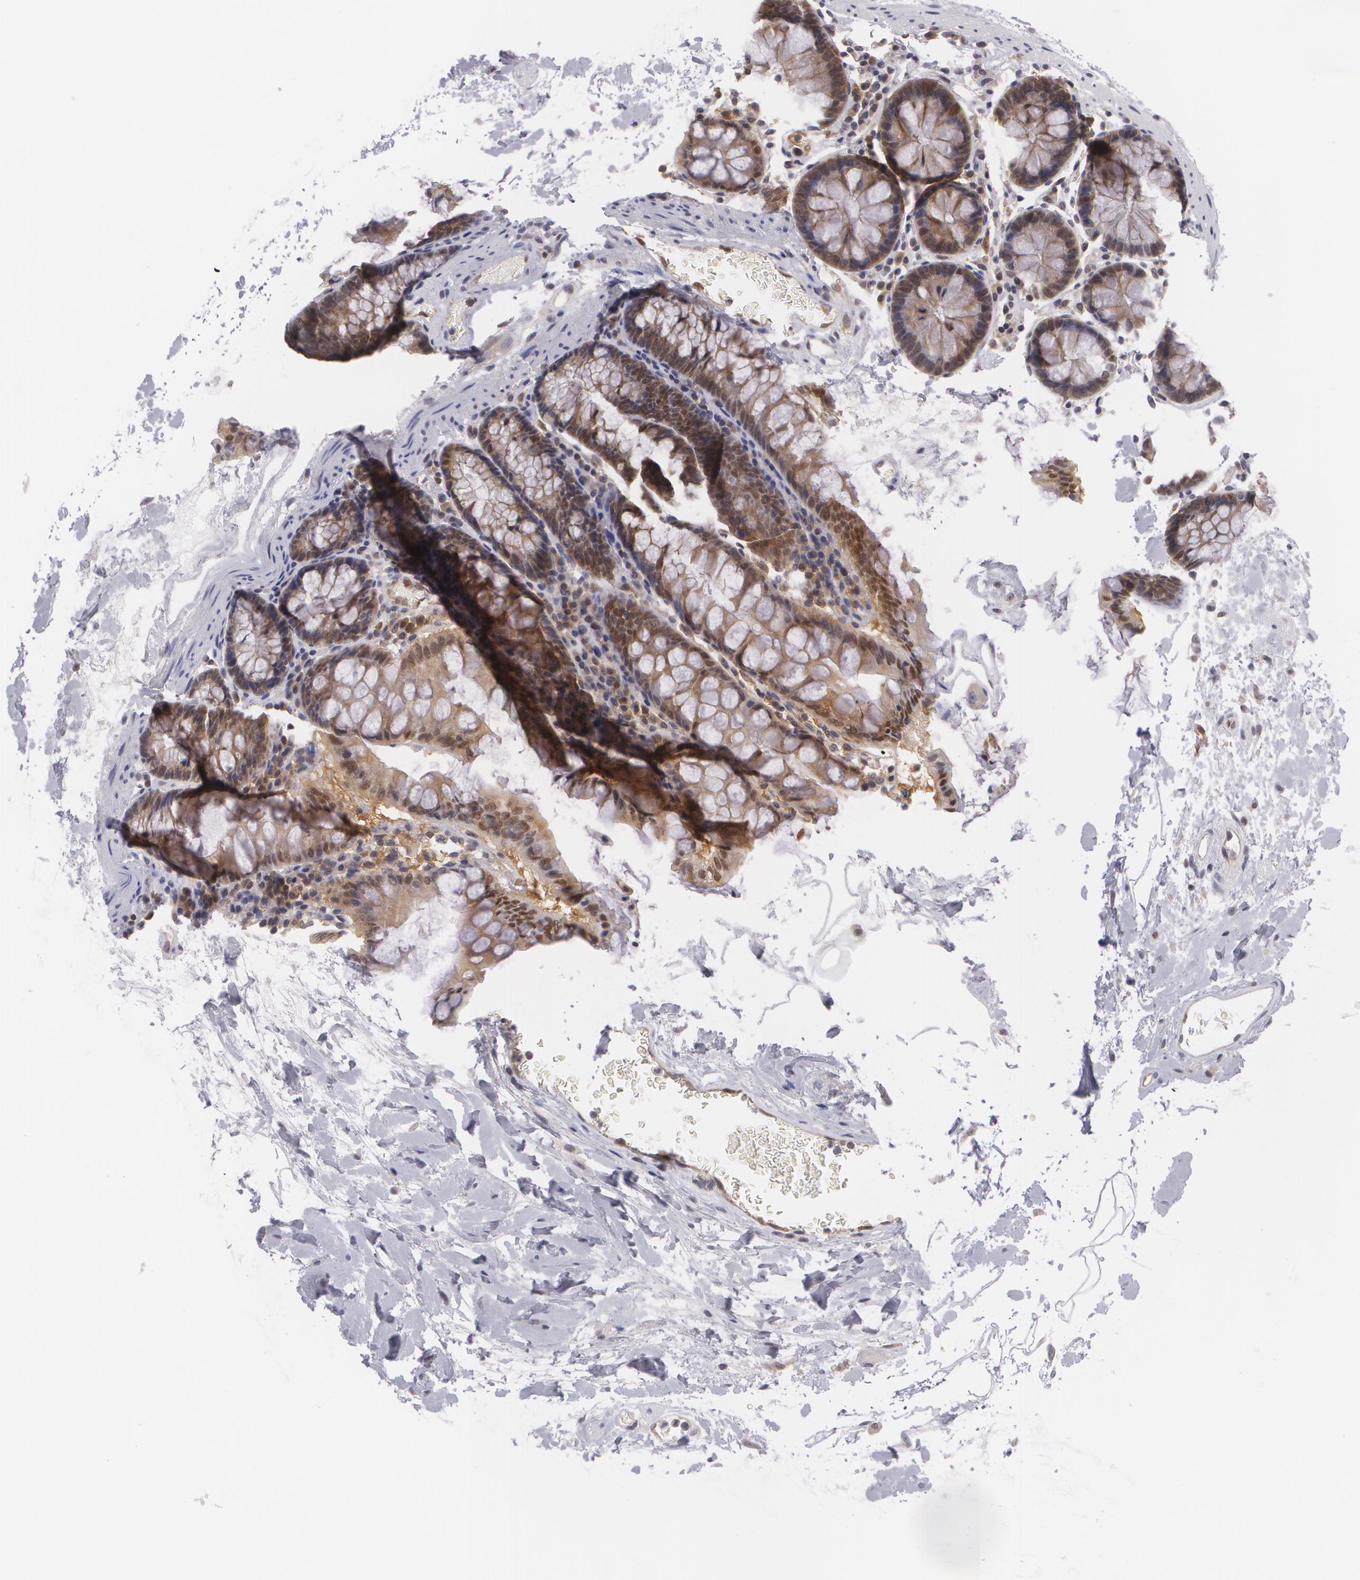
{"staining": {"intensity": "moderate", "quantity": ">75%", "location": "nuclear"}, "tissue": "colon", "cell_type": "Endothelial cells", "image_type": "normal", "snomed": [{"axis": "morphology", "description": "Normal tissue, NOS"}, {"axis": "morphology", "description": "Adenocarcinoma, NOS"}, {"axis": "topography", "description": "Colon"}], "caption": "IHC of normal colon displays medium levels of moderate nuclear expression in about >75% of endothelial cells.", "gene": "BCL10", "patient": {"sex": "male", "age": 76}}